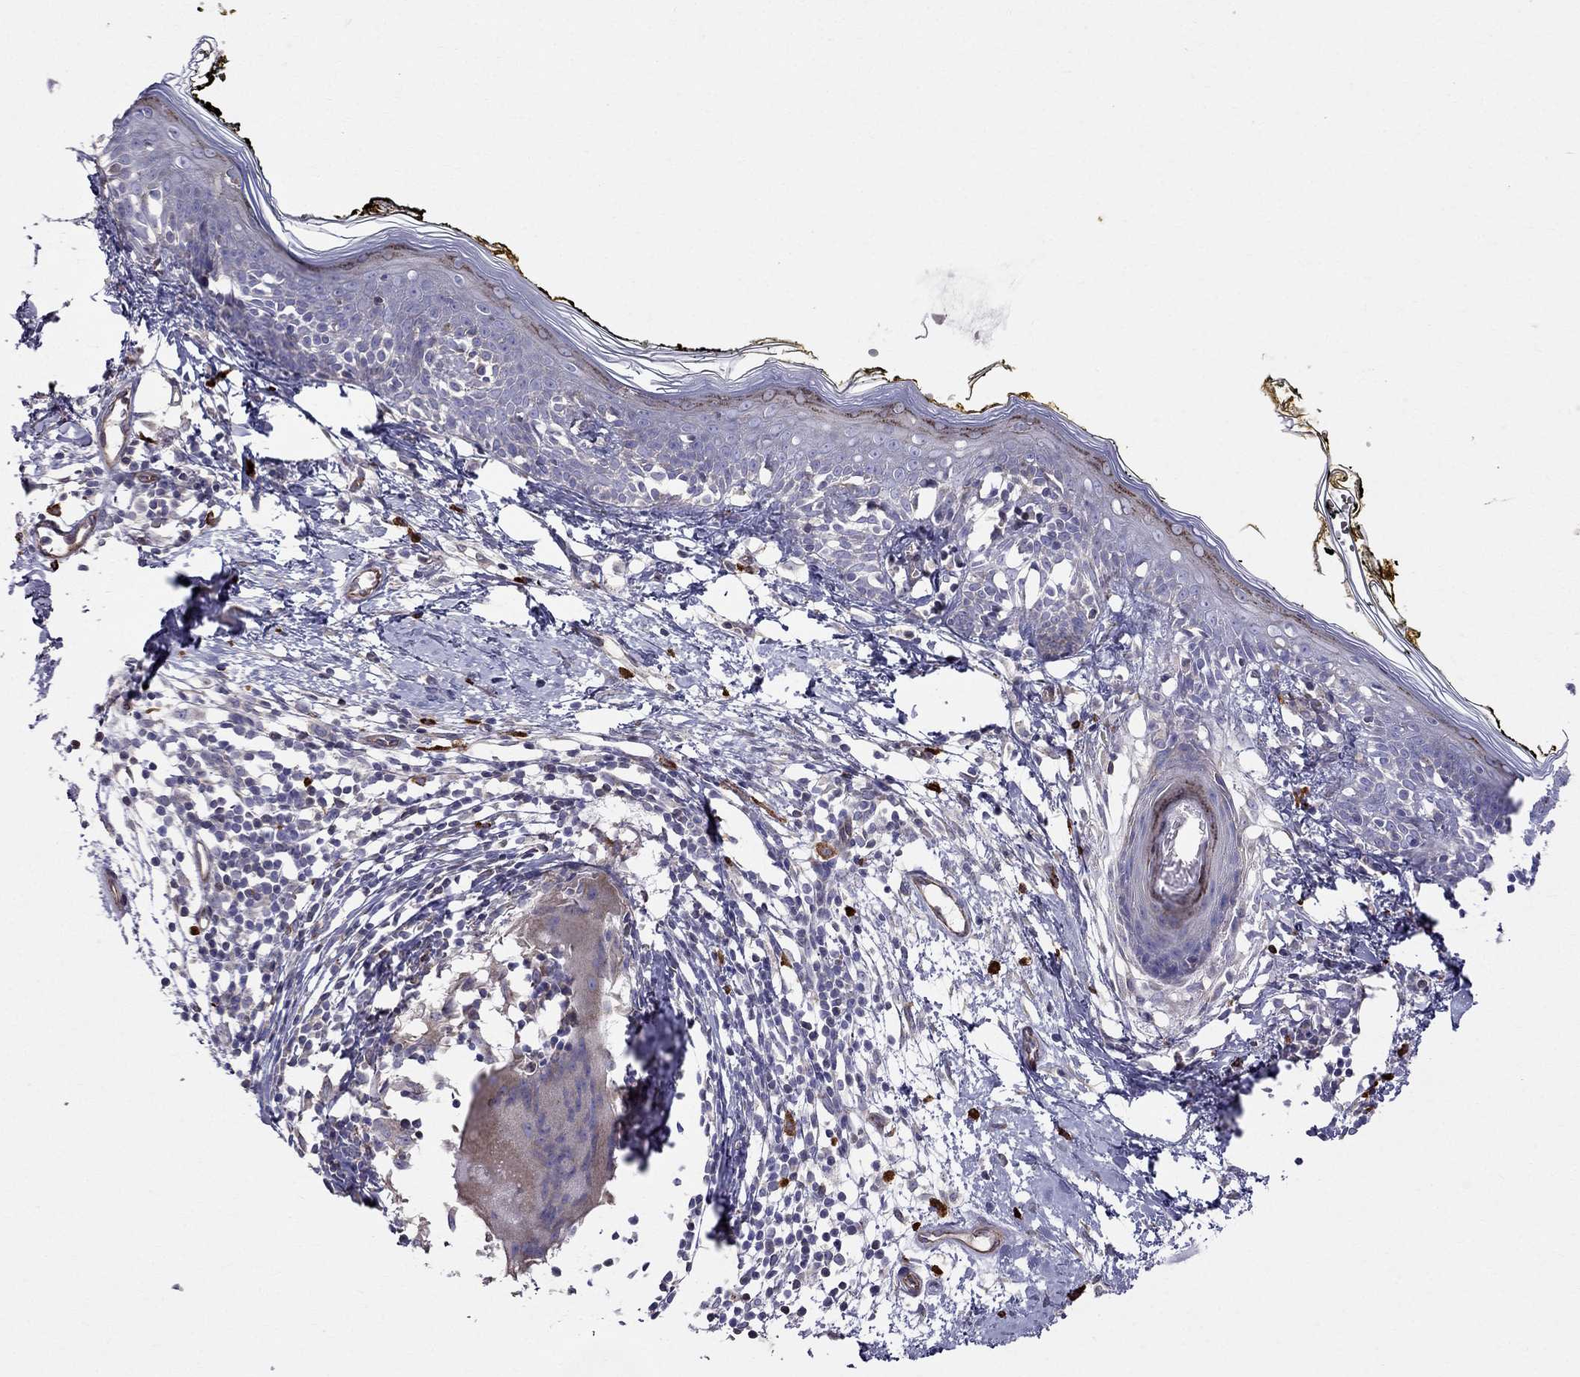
{"staining": {"intensity": "negative", "quantity": "none", "location": "none"}, "tissue": "skin", "cell_type": "Fibroblasts", "image_type": "normal", "snomed": [{"axis": "morphology", "description": "Normal tissue, NOS"}, {"axis": "topography", "description": "Skin"}], "caption": "High power microscopy image of an IHC photomicrograph of unremarkable skin, revealing no significant expression in fibroblasts. (Stains: DAB (3,3'-diaminobenzidine) immunohistochemistry with hematoxylin counter stain, Microscopy: brightfield microscopy at high magnification).", "gene": "ENOX1", "patient": {"sex": "male", "age": 76}}